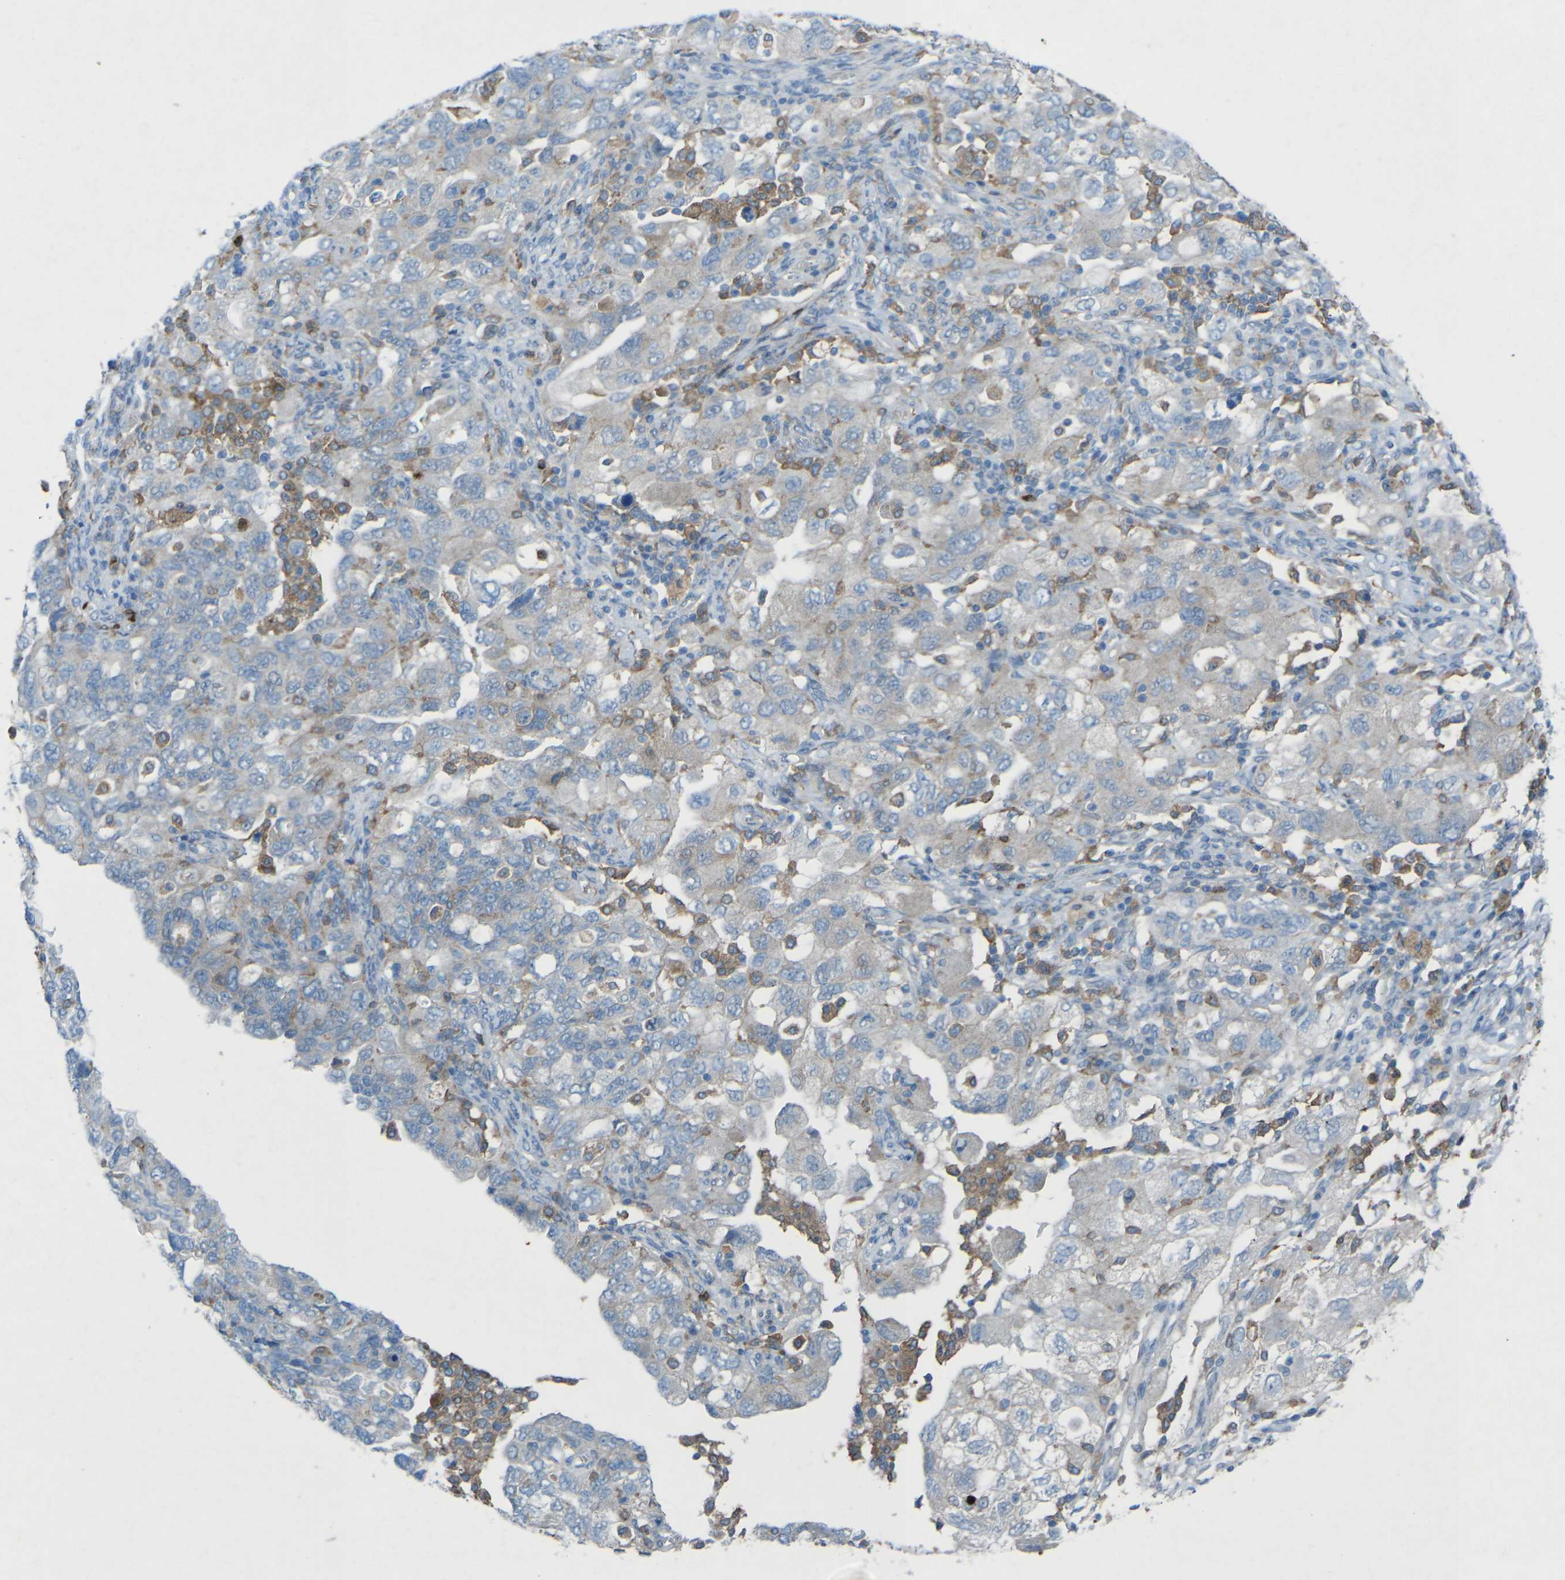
{"staining": {"intensity": "negative", "quantity": "none", "location": "none"}, "tissue": "ovarian cancer", "cell_type": "Tumor cells", "image_type": "cancer", "snomed": [{"axis": "morphology", "description": "Carcinoma, NOS"}, {"axis": "morphology", "description": "Cystadenocarcinoma, serous, NOS"}, {"axis": "topography", "description": "Ovary"}], "caption": "Tumor cells are negative for brown protein staining in ovarian cancer (serous cystadenocarcinoma). (Brightfield microscopy of DAB immunohistochemistry at high magnification).", "gene": "STK11", "patient": {"sex": "female", "age": 69}}